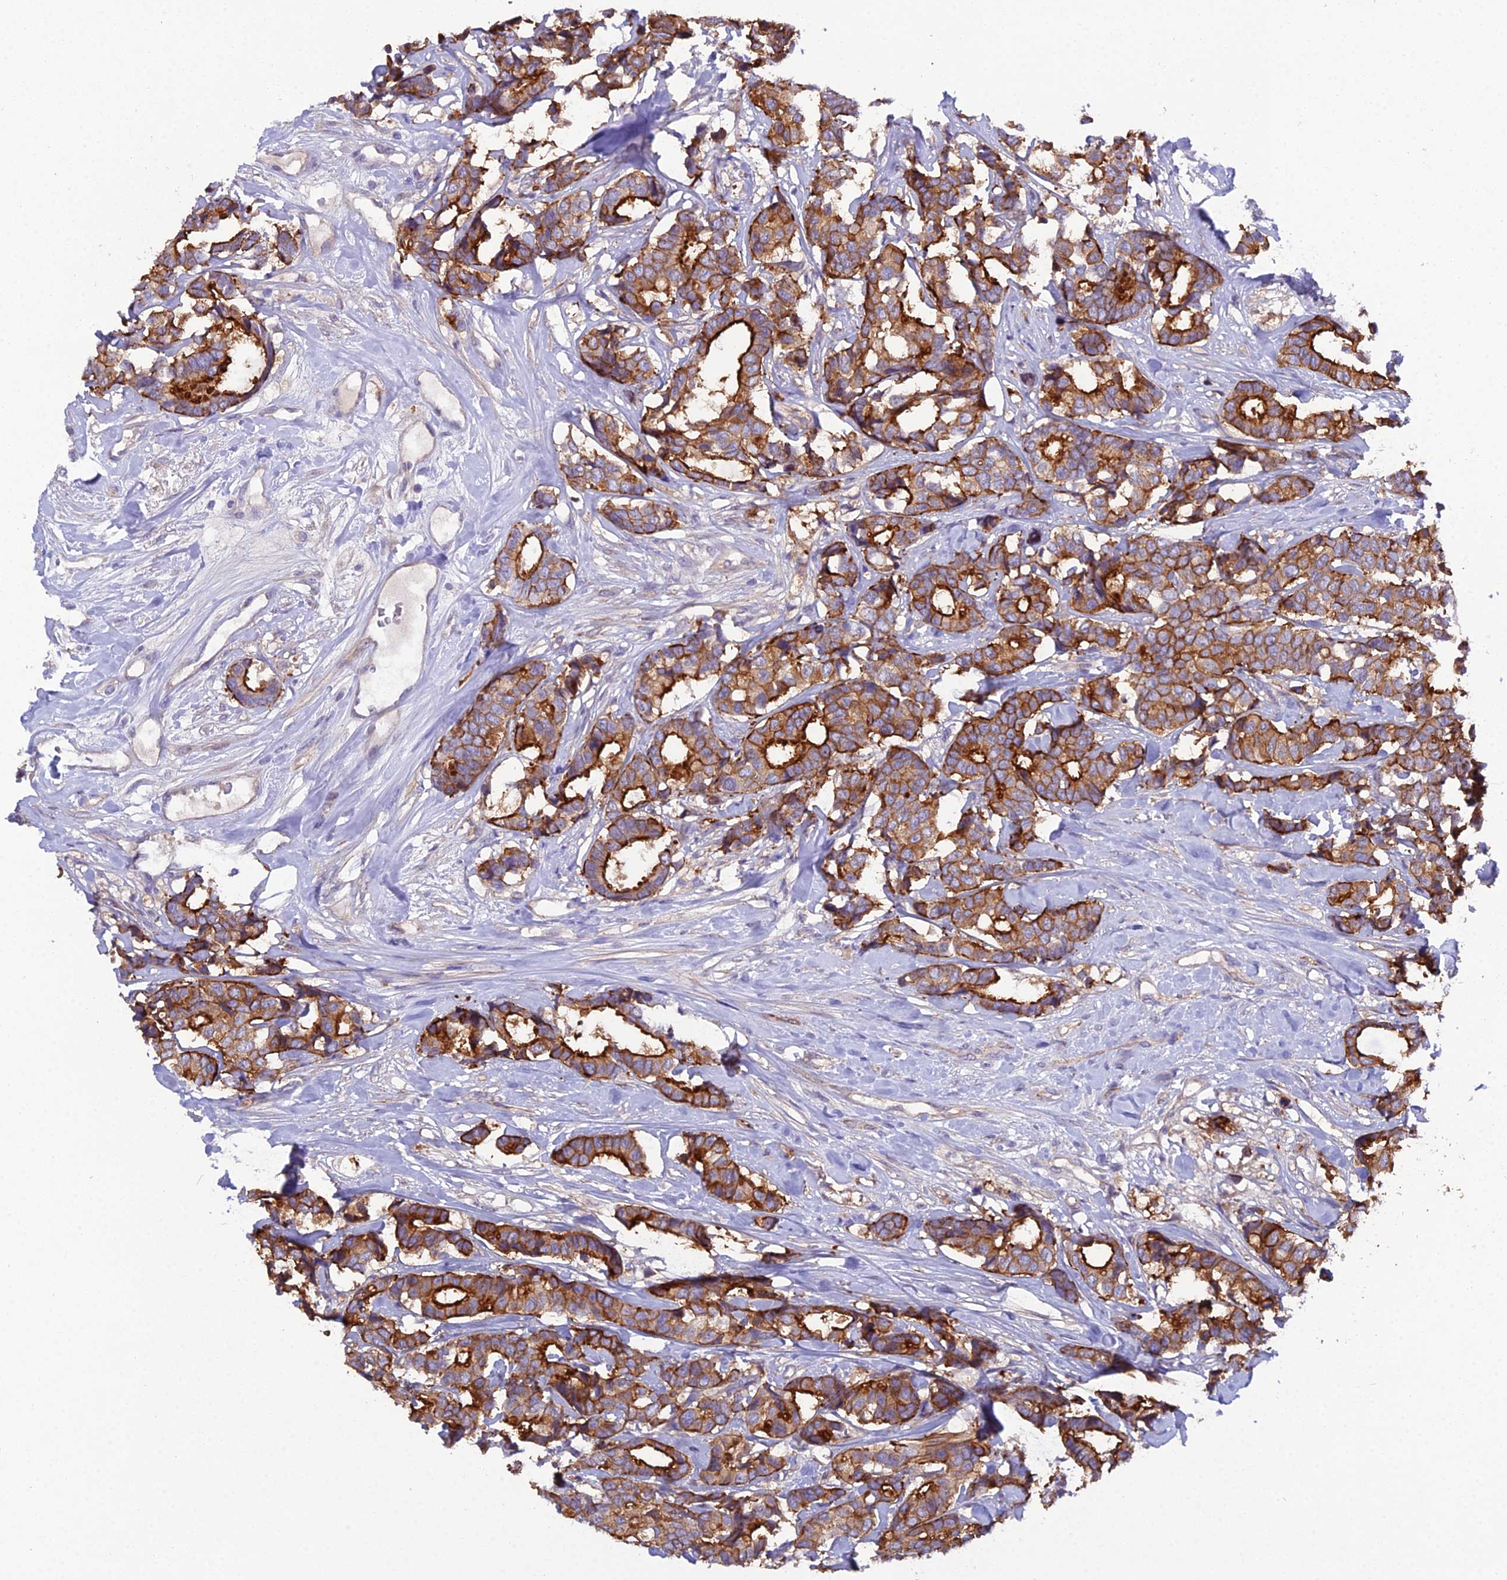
{"staining": {"intensity": "strong", "quantity": ">75%", "location": "cytoplasmic/membranous"}, "tissue": "breast cancer", "cell_type": "Tumor cells", "image_type": "cancer", "snomed": [{"axis": "morphology", "description": "Normal tissue, NOS"}, {"axis": "morphology", "description": "Duct carcinoma"}, {"axis": "topography", "description": "Breast"}], "caption": "This is a histology image of immunohistochemistry staining of breast cancer (invasive ductal carcinoma), which shows strong expression in the cytoplasmic/membranous of tumor cells.", "gene": "CFAP47", "patient": {"sex": "female", "age": 87}}